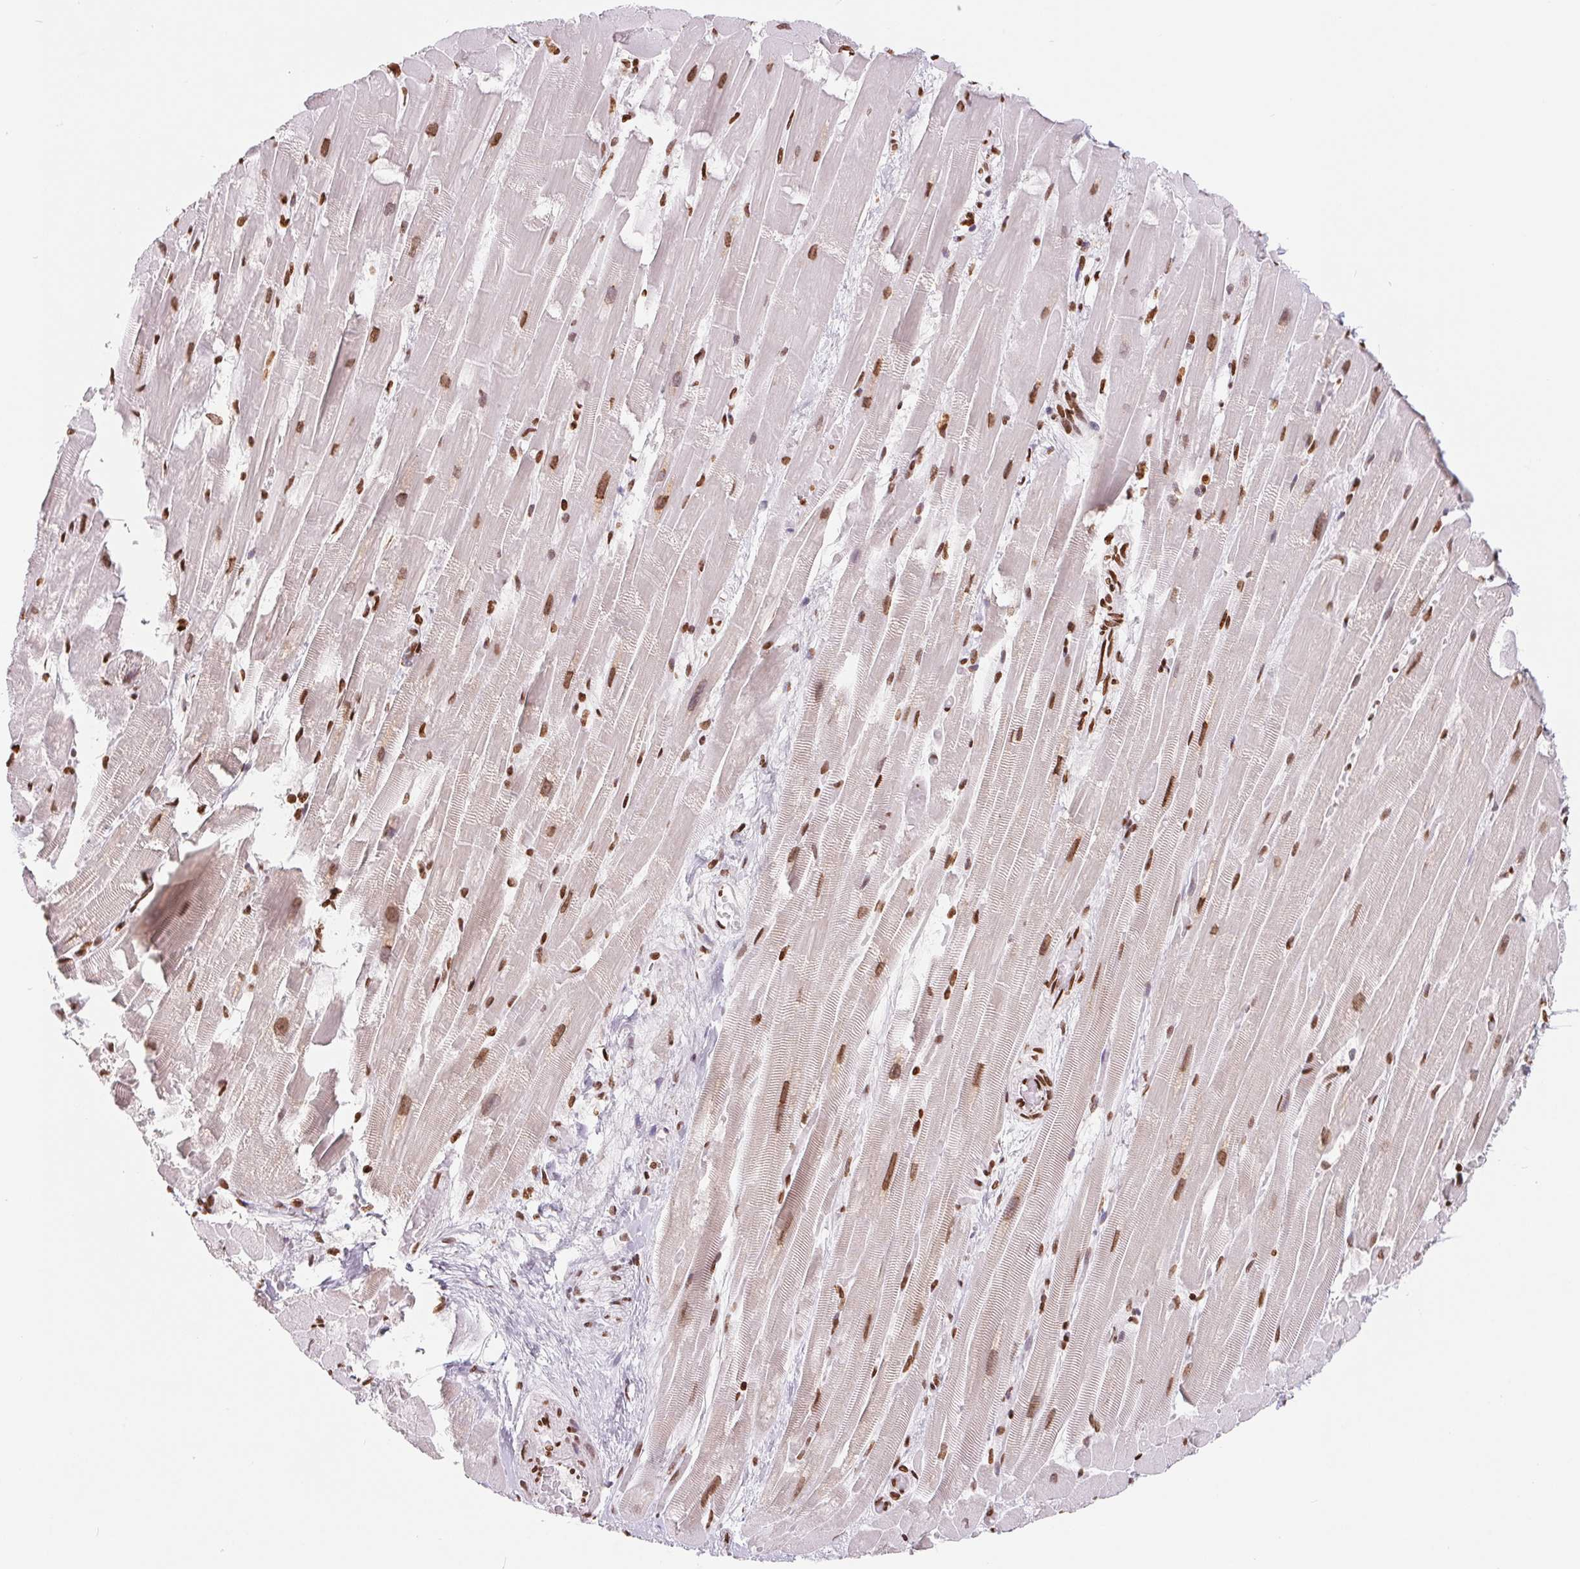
{"staining": {"intensity": "strong", "quantity": ">75%", "location": "nuclear"}, "tissue": "heart muscle", "cell_type": "Cardiomyocytes", "image_type": "normal", "snomed": [{"axis": "morphology", "description": "Normal tissue, NOS"}, {"axis": "topography", "description": "Heart"}], "caption": "A brown stain highlights strong nuclear staining of a protein in cardiomyocytes of normal human heart muscle. The staining is performed using DAB (3,3'-diaminobenzidine) brown chromogen to label protein expression. The nuclei are counter-stained blue using hematoxylin.", "gene": "SMIM12", "patient": {"sex": "male", "age": 37}}